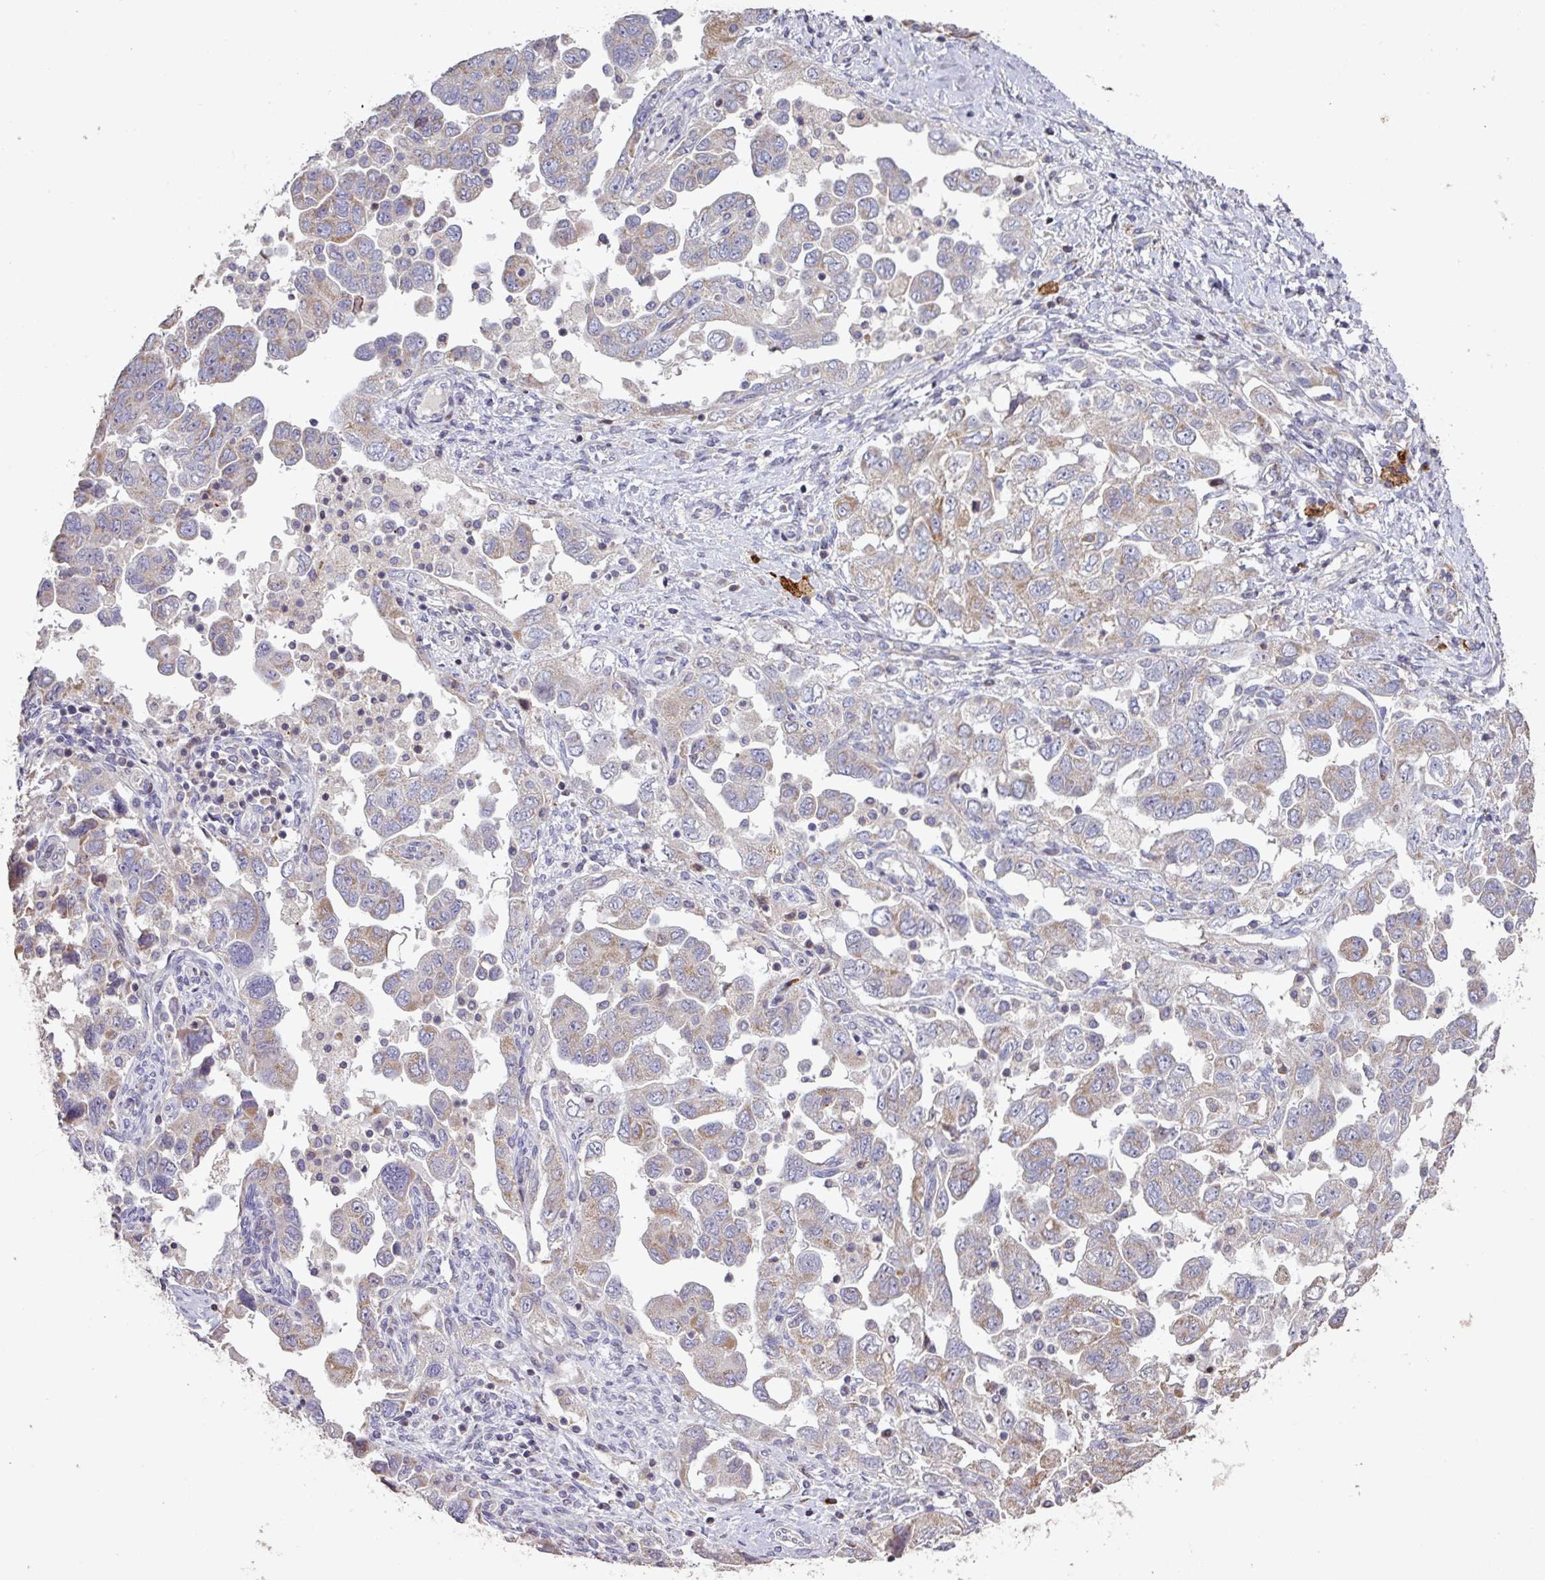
{"staining": {"intensity": "weak", "quantity": "25%-75%", "location": "cytoplasmic/membranous"}, "tissue": "ovarian cancer", "cell_type": "Tumor cells", "image_type": "cancer", "snomed": [{"axis": "morphology", "description": "Carcinoma, NOS"}, {"axis": "morphology", "description": "Cystadenocarcinoma, serous, NOS"}, {"axis": "topography", "description": "Ovary"}], "caption": "Immunohistochemistry of ovarian cancer displays low levels of weak cytoplasmic/membranous staining in about 25%-75% of tumor cells.", "gene": "RPL23A", "patient": {"sex": "female", "age": 69}}